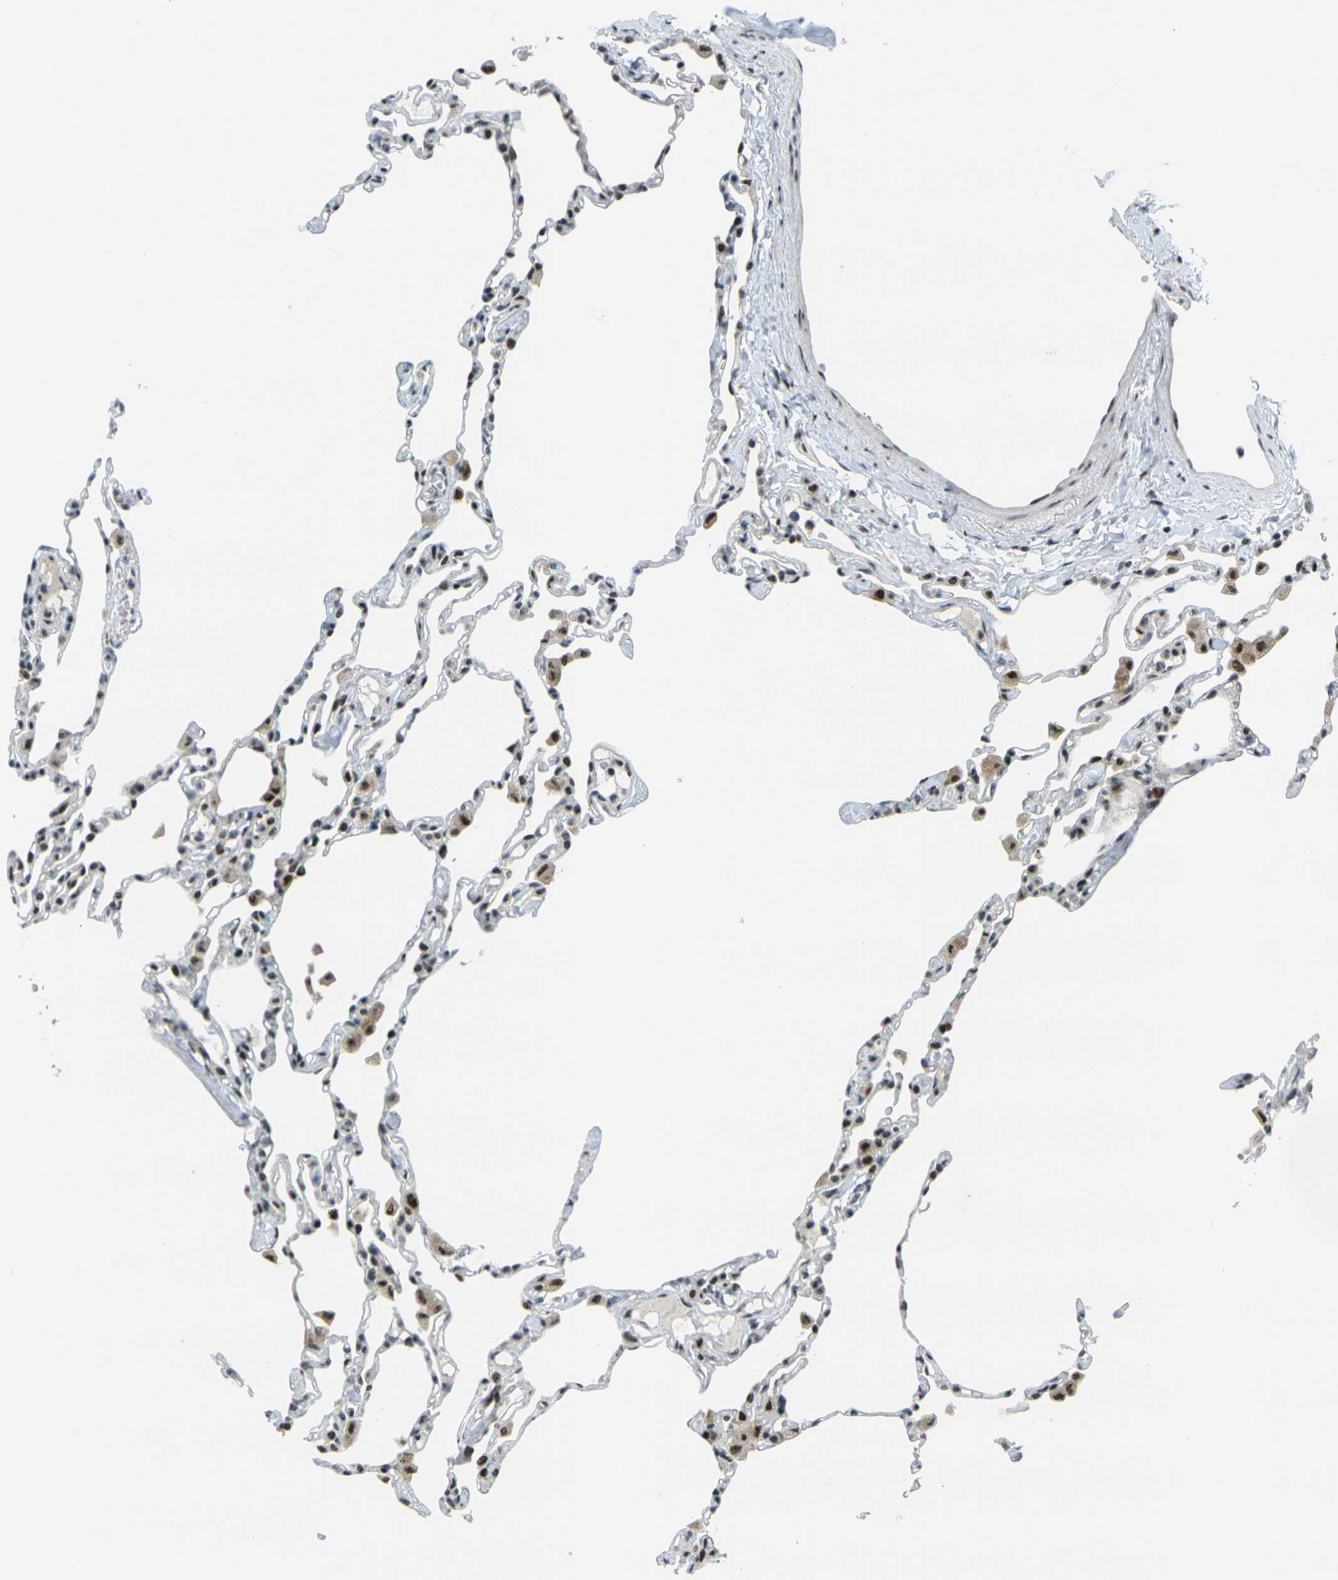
{"staining": {"intensity": "strong", "quantity": "25%-75%", "location": "nuclear"}, "tissue": "lung", "cell_type": "Alveolar cells", "image_type": "normal", "snomed": [{"axis": "morphology", "description": "Normal tissue, NOS"}, {"axis": "topography", "description": "Lung"}], "caption": "Alveolar cells exhibit high levels of strong nuclear expression in approximately 25%-75% of cells in unremarkable human lung.", "gene": "UBE2C", "patient": {"sex": "female", "age": 49}}